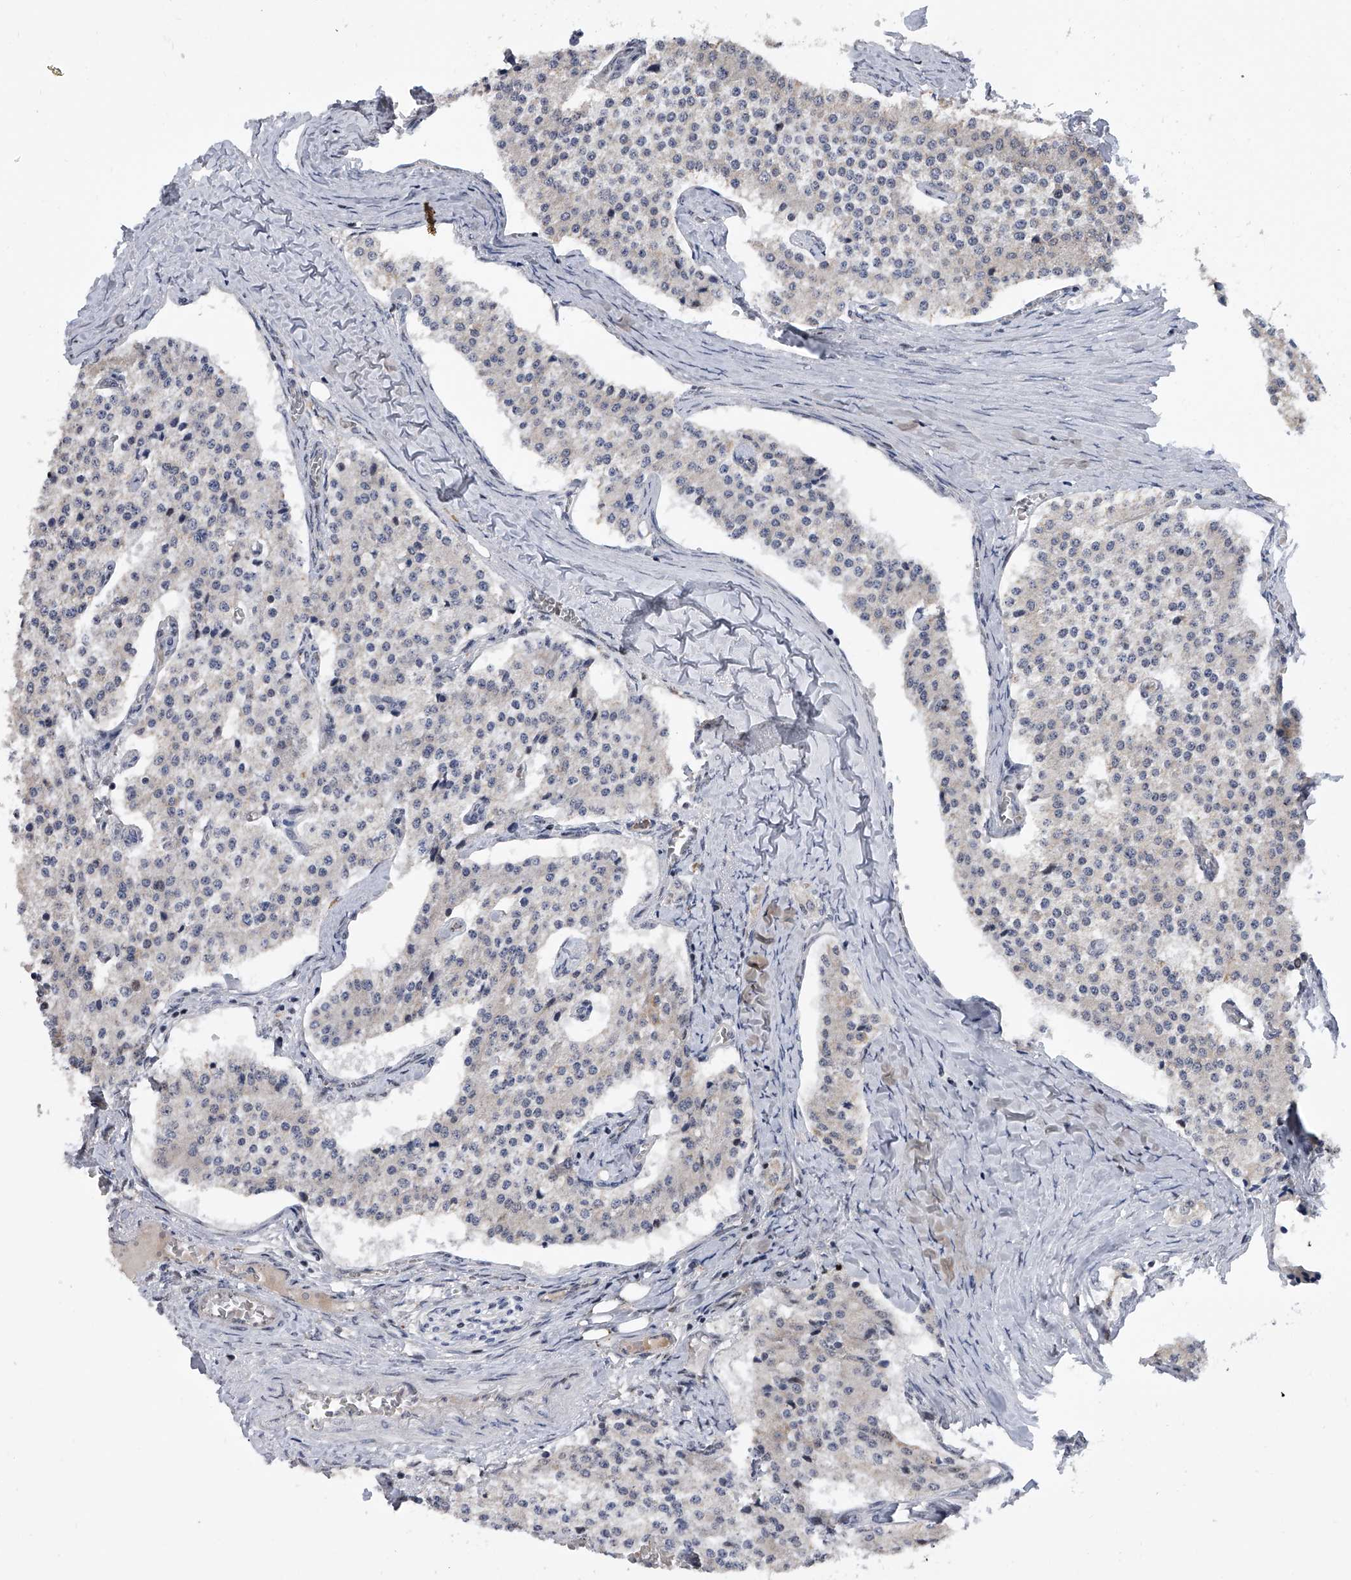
{"staining": {"intensity": "negative", "quantity": "none", "location": "none"}, "tissue": "carcinoid", "cell_type": "Tumor cells", "image_type": "cancer", "snomed": [{"axis": "morphology", "description": "Carcinoid, malignant, NOS"}, {"axis": "topography", "description": "Colon"}], "caption": "The immunohistochemistry photomicrograph has no significant staining in tumor cells of carcinoid tissue.", "gene": "ZNF426", "patient": {"sex": "female", "age": 52}}